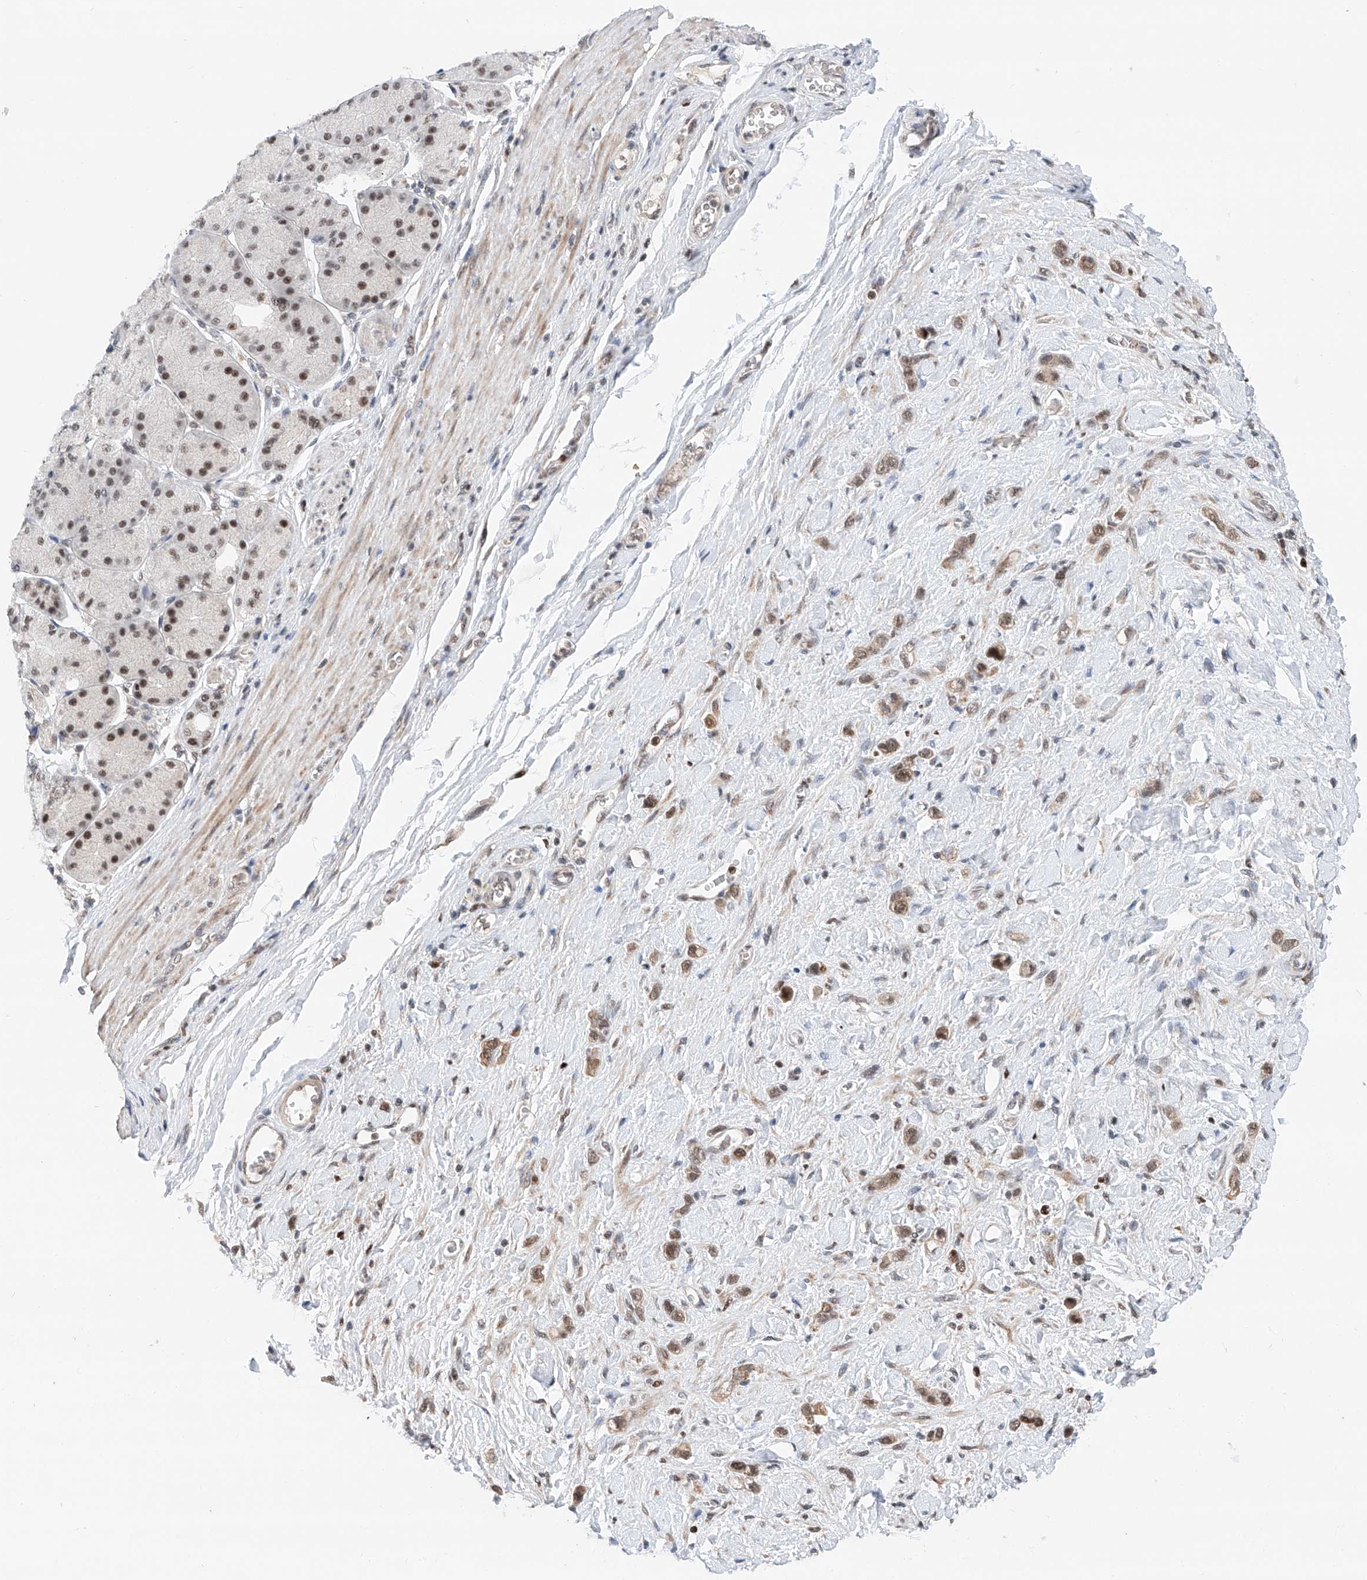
{"staining": {"intensity": "moderate", "quantity": ">75%", "location": "cytoplasmic/membranous,nuclear"}, "tissue": "stomach cancer", "cell_type": "Tumor cells", "image_type": "cancer", "snomed": [{"axis": "morphology", "description": "Adenocarcinoma, NOS"}, {"axis": "topography", "description": "Stomach"}], "caption": "Human stomach cancer (adenocarcinoma) stained for a protein (brown) demonstrates moderate cytoplasmic/membranous and nuclear positive staining in approximately >75% of tumor cells.", "gene": "SNRNP200", "patient": {"sex": "female", "age": 65}}